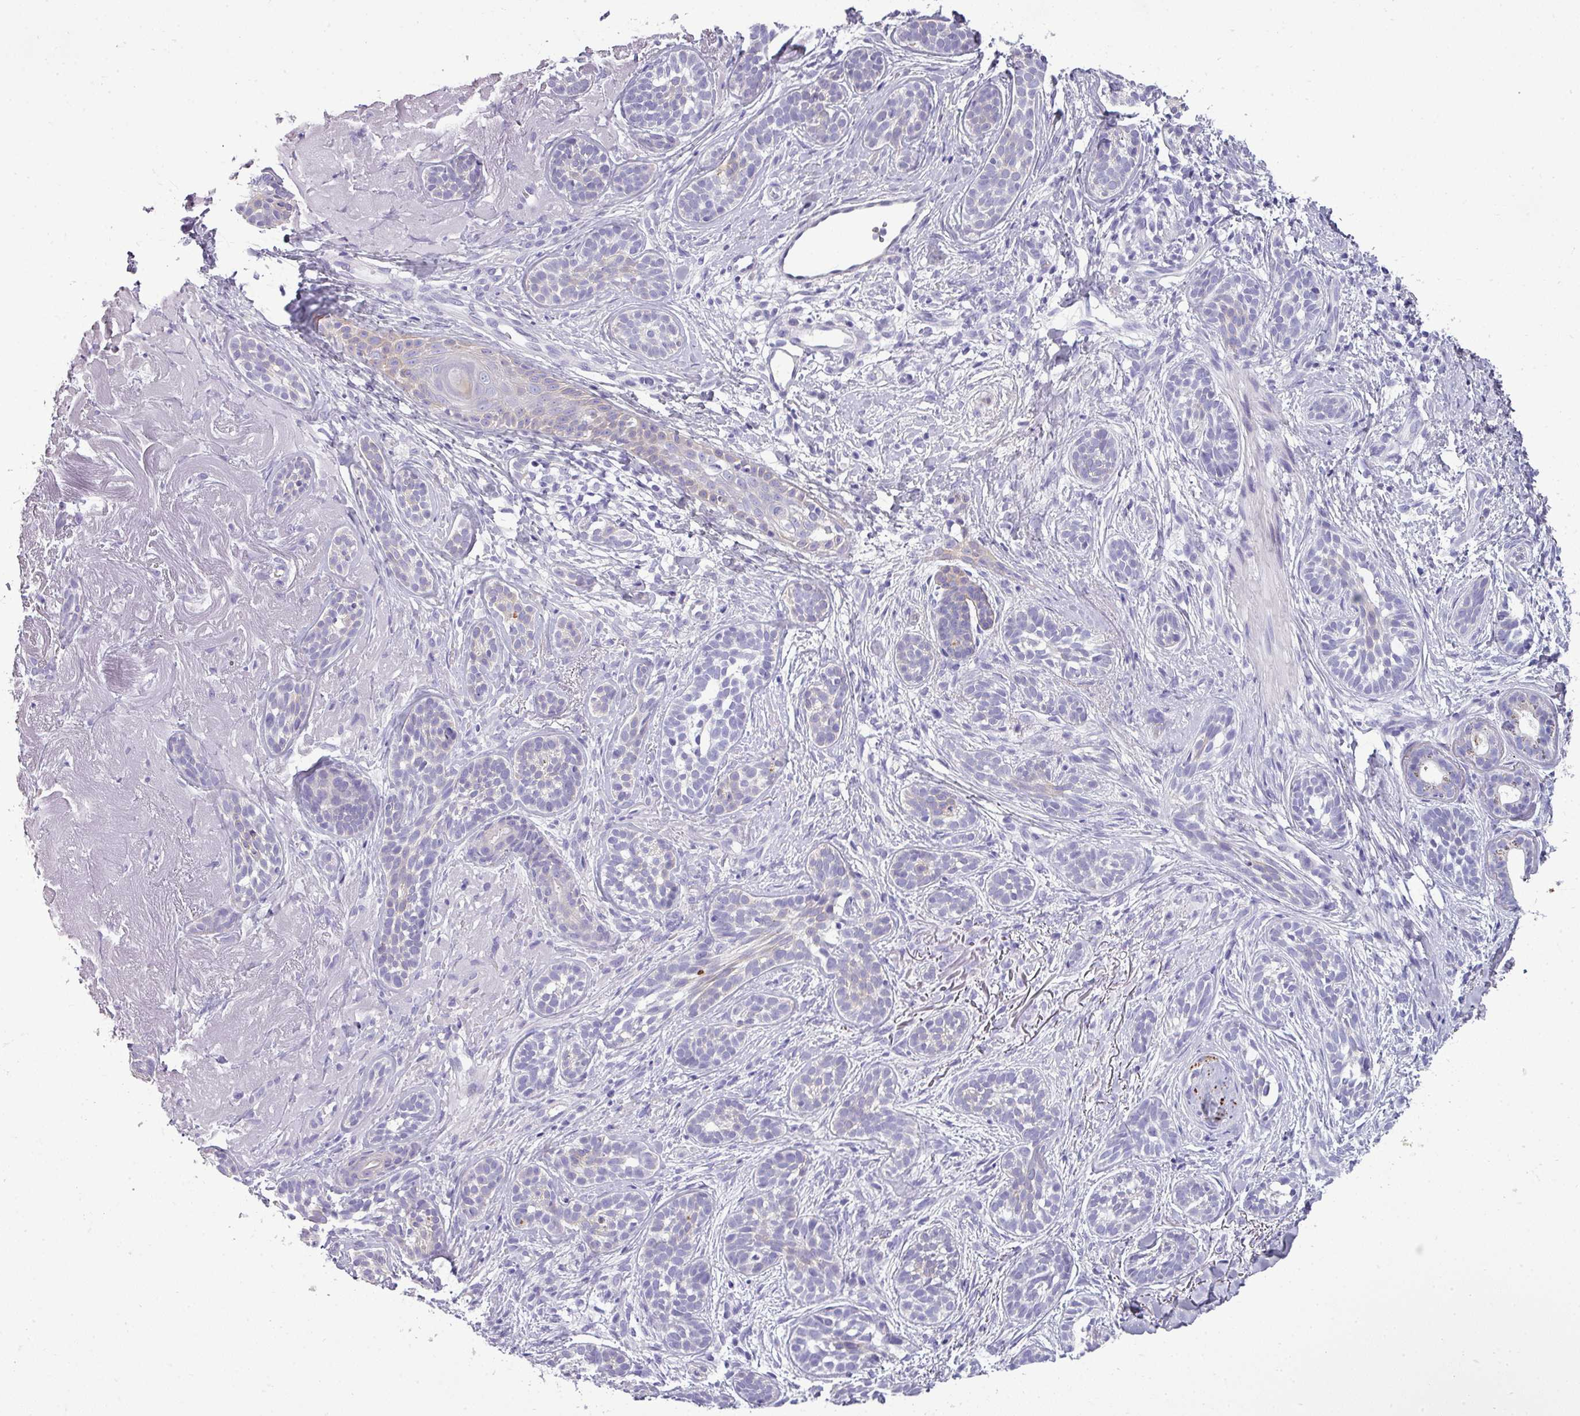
{"staining": {"intensity": "negative", "quantity": "none", "location": "none"}, "tissue": "skin cancer", "cell_type": "Tumor cells", "image_type": "cancer", "snomed": [{"axis": "morphology", "description": "Basal cell carcinoma"}, {"axis": "topography", "description": "Skin"}], "caption": "This is an immunohistochemistry (IHC) histopathology image of human basal cell carcinoma (skin). There is no positivity in tumor cells.", "gene": "DNAAF9", "patient": {"sex": "male", "age": 71}}